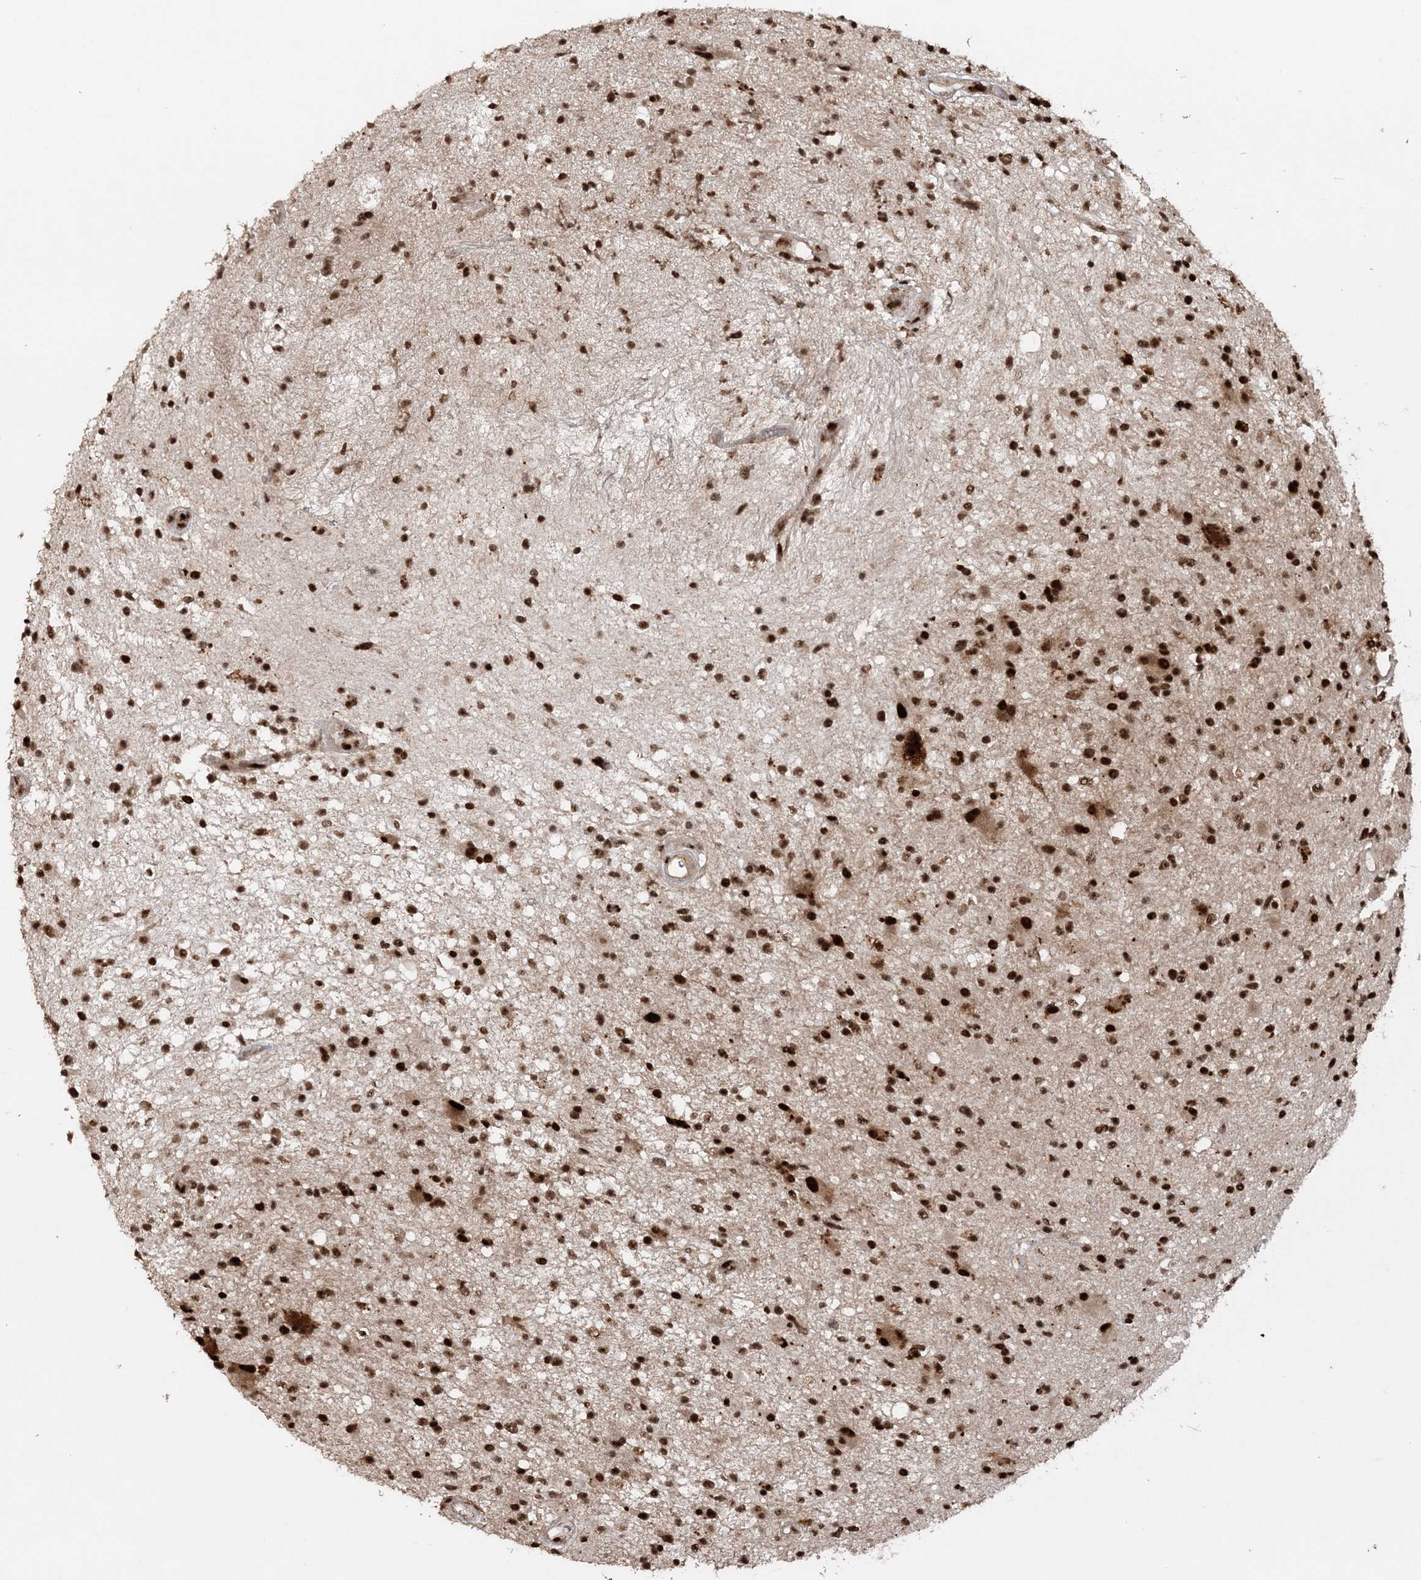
{"staining": {"intensity": "strong", "quantity": ">75%", "location": "nuclear"}, "tissue": "glioma", "cell_type": "Tumor cells", "image_type": "cancer", "snomed": [{"axis": "morphology", "description": "Glioma, malignant, High grade"}, {"axis": "topography", "description": "Brain"}], "caption": "Malignant high-grade glioma stained for a protein (brown) exhibits strong nuclear positive staining in about >75% of tumor cells.", "gene": "EXOSC8", "patient": {"sex": "male", "age": 33}}